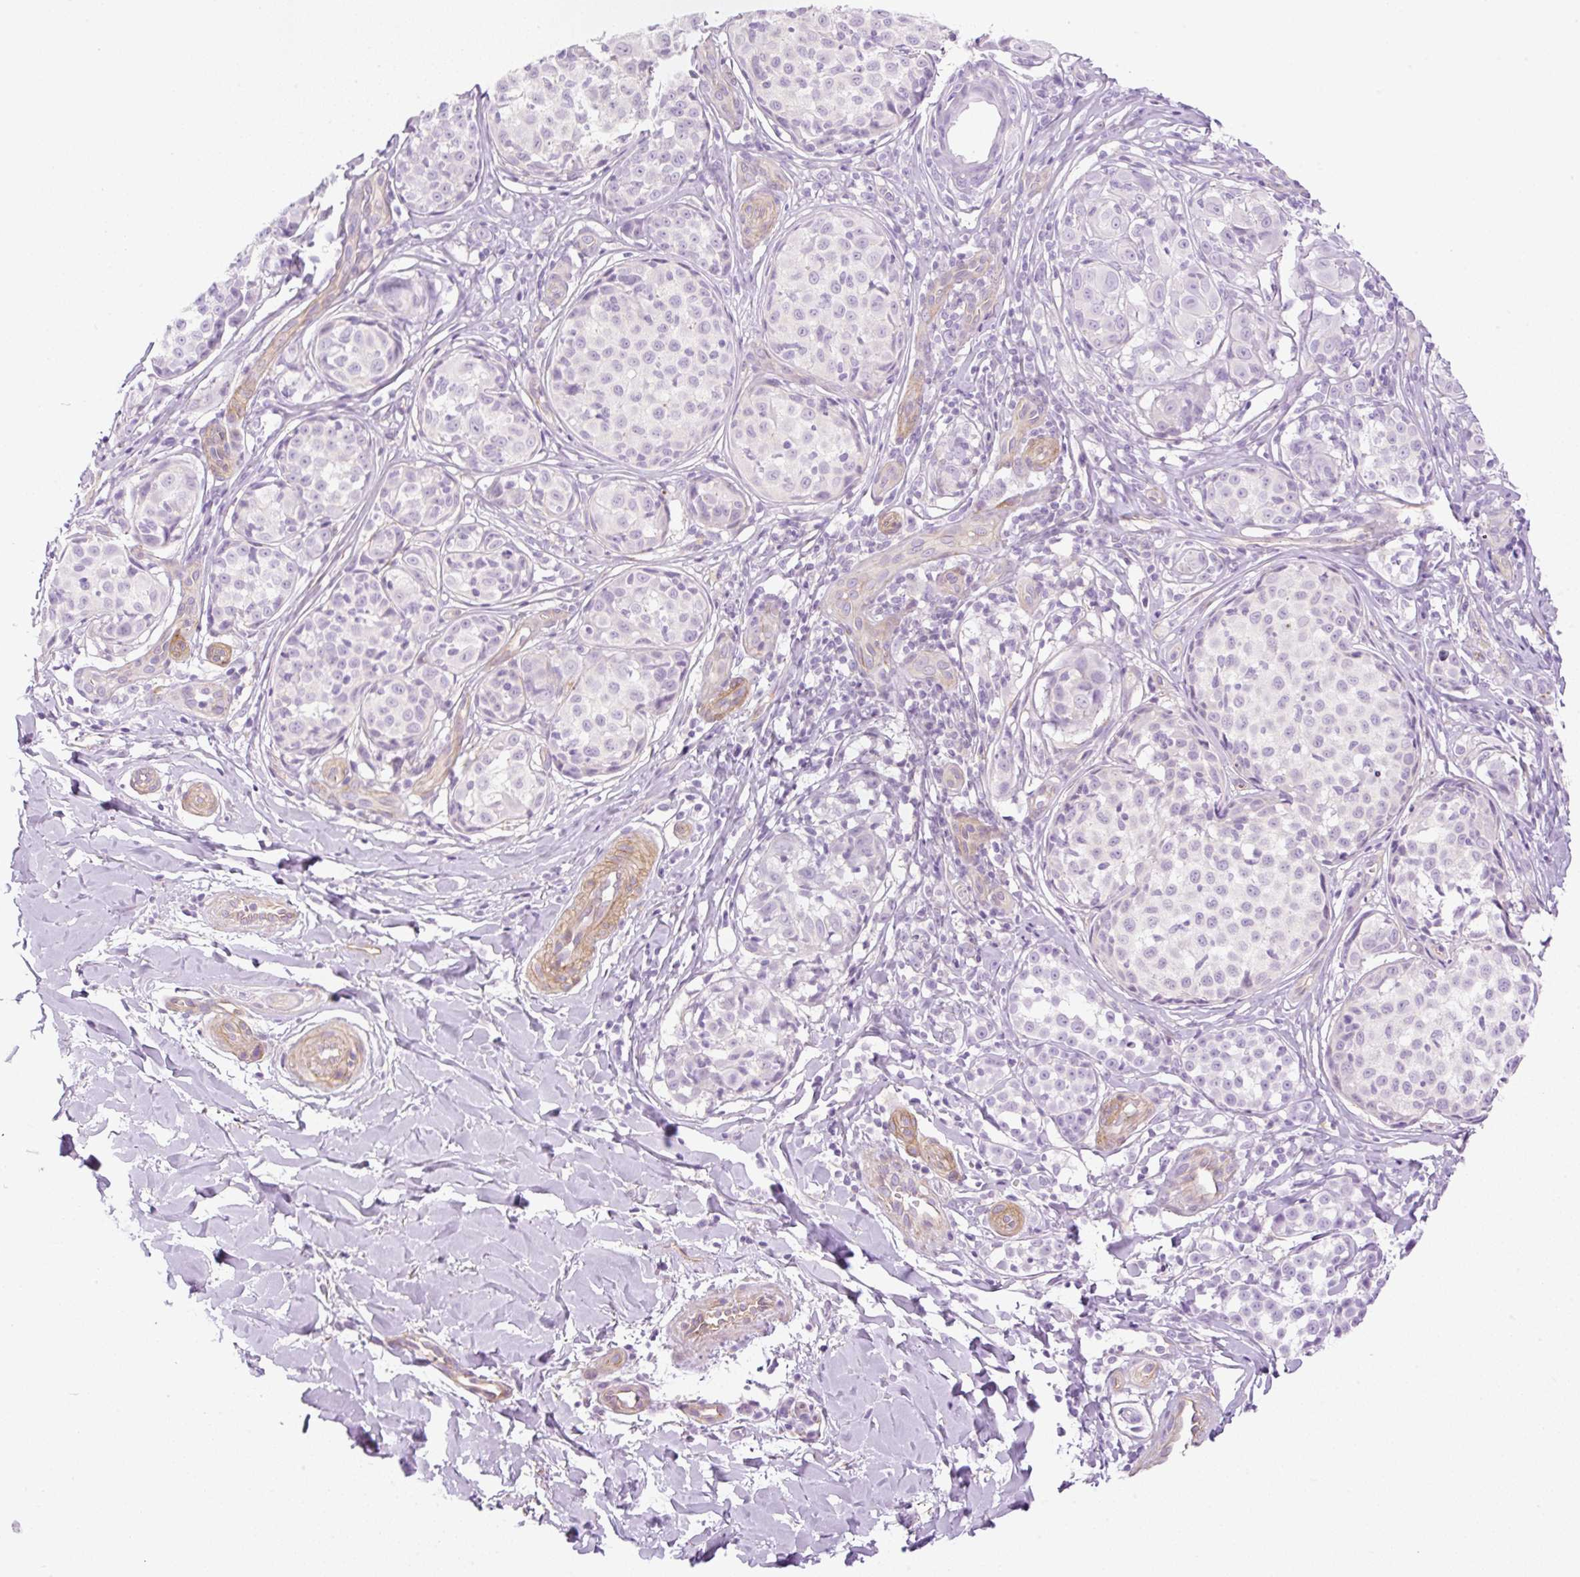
{"staining": {"intensity": "negative", "quantity": "none", "location": "none"}, "tissue": "melanoma", "cell_type": "Tumor cells", "image_type": "cancer", "snomed": [{"axis": "morphology", "description": "Malignant melanoma, NOS"}, {"axis": "topography", "description": "Skin"}], "caption": "Melanoma stained for a protein using IHC displays no positivity tumor cells.", "gene": "EHD3", "patient": {"sex": "female", "age": 35}}